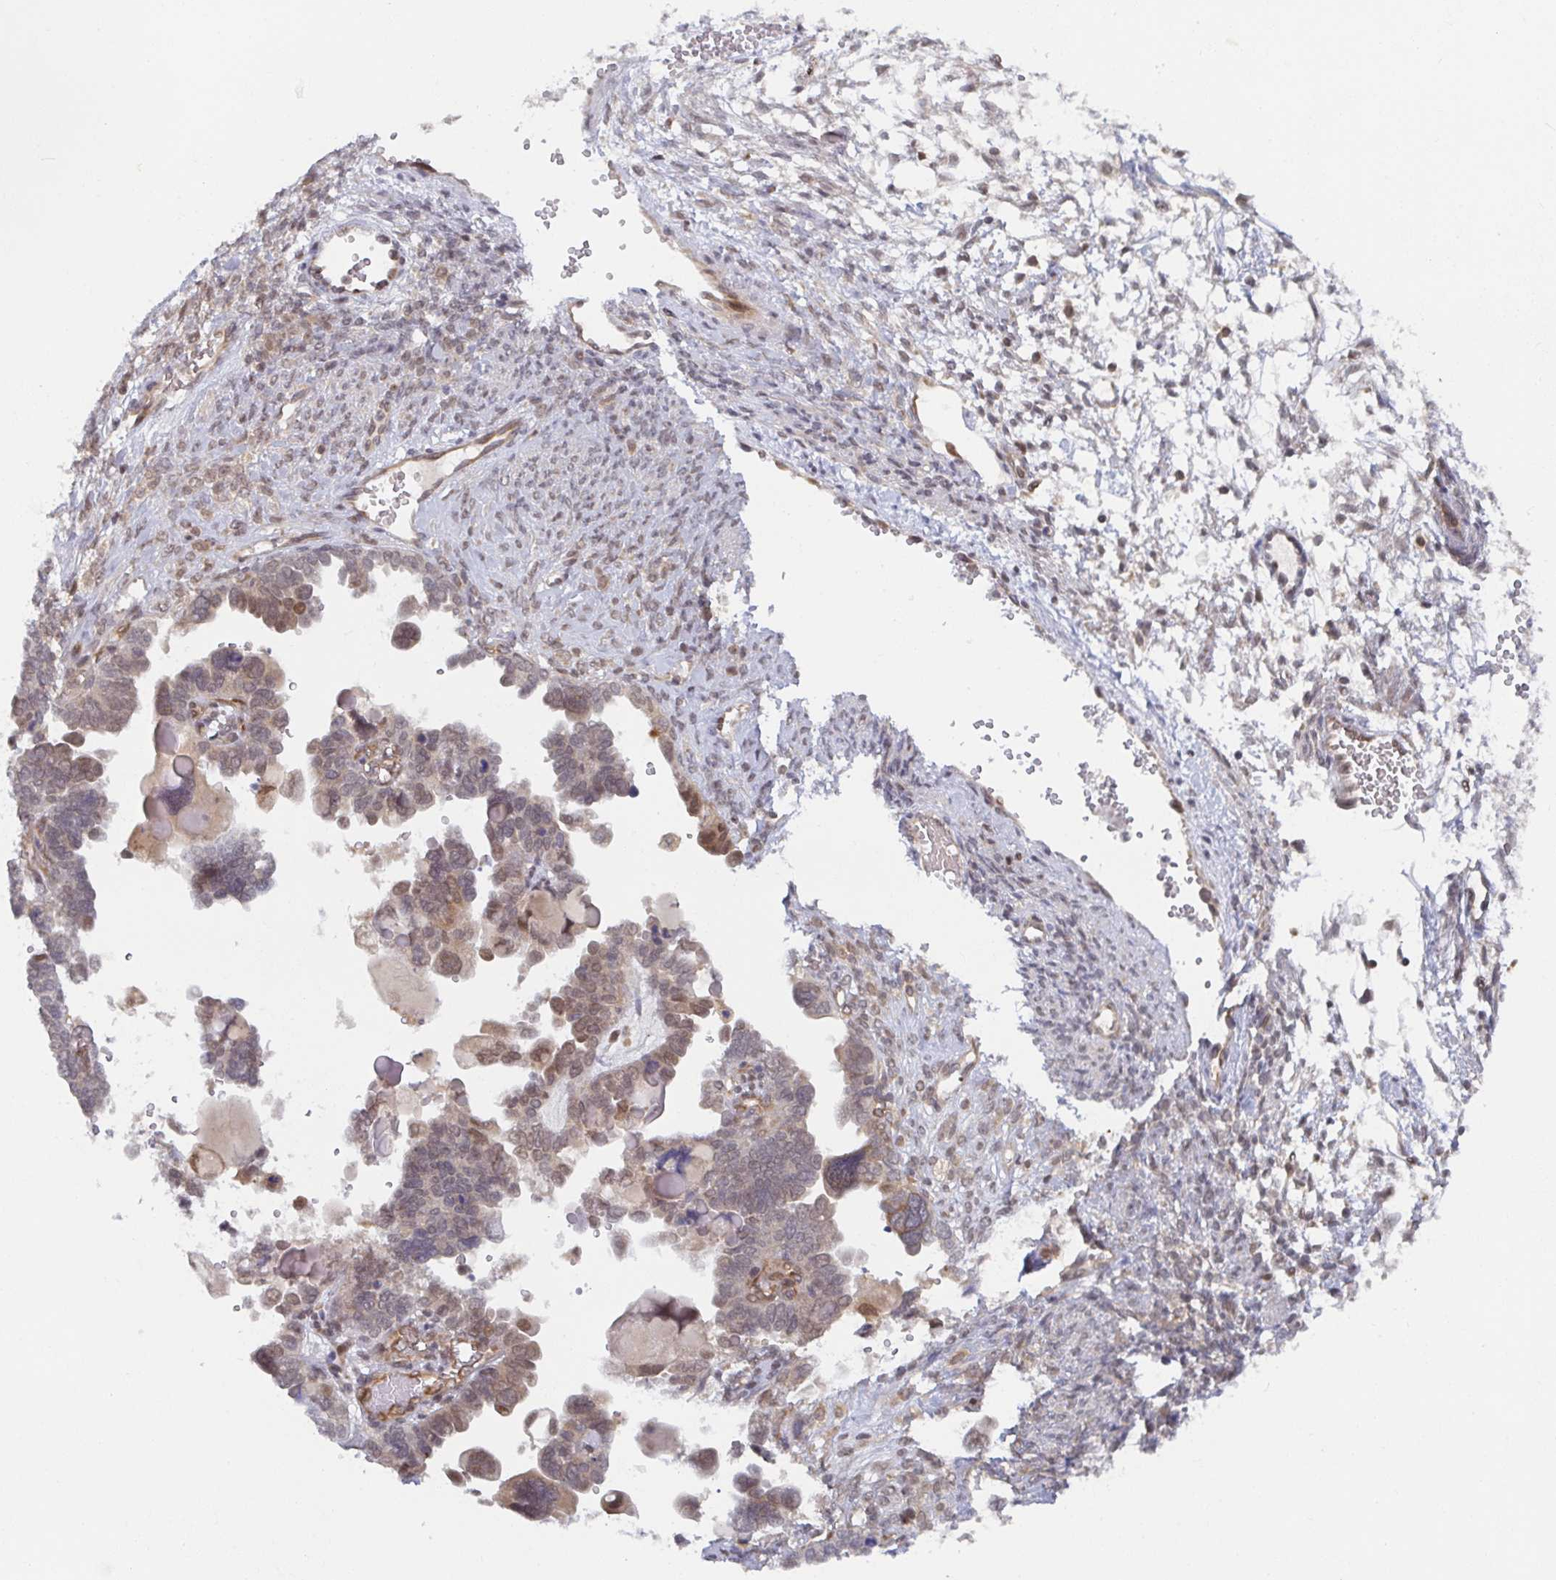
{"staining": {"intensity": "weak", "quantity": "25%-75%", "location": "cytoplasmic/membranous,nuclear"}, "tissue": "ovarian cancer", "cell_type": "Tumor cells", "image_type": "cancer", "snomed": [{"axis": "morphology", "description": "Cystadenocarcinoma, serous, NOS"}, {"axis": "topography", "description": "Ovary"}], "caption": "This histopathology image exhibits ovarian cancer (serous cystadenocarcinoma) stained with IHC to label a protein in brown. The cytoplasmic/membranous and nuclear of tumor cells show weak positivity for the protein. Nuclei are counter-stained blue.", "gene": "ALG1", "patient": {"sex": "female", "age": 51}}